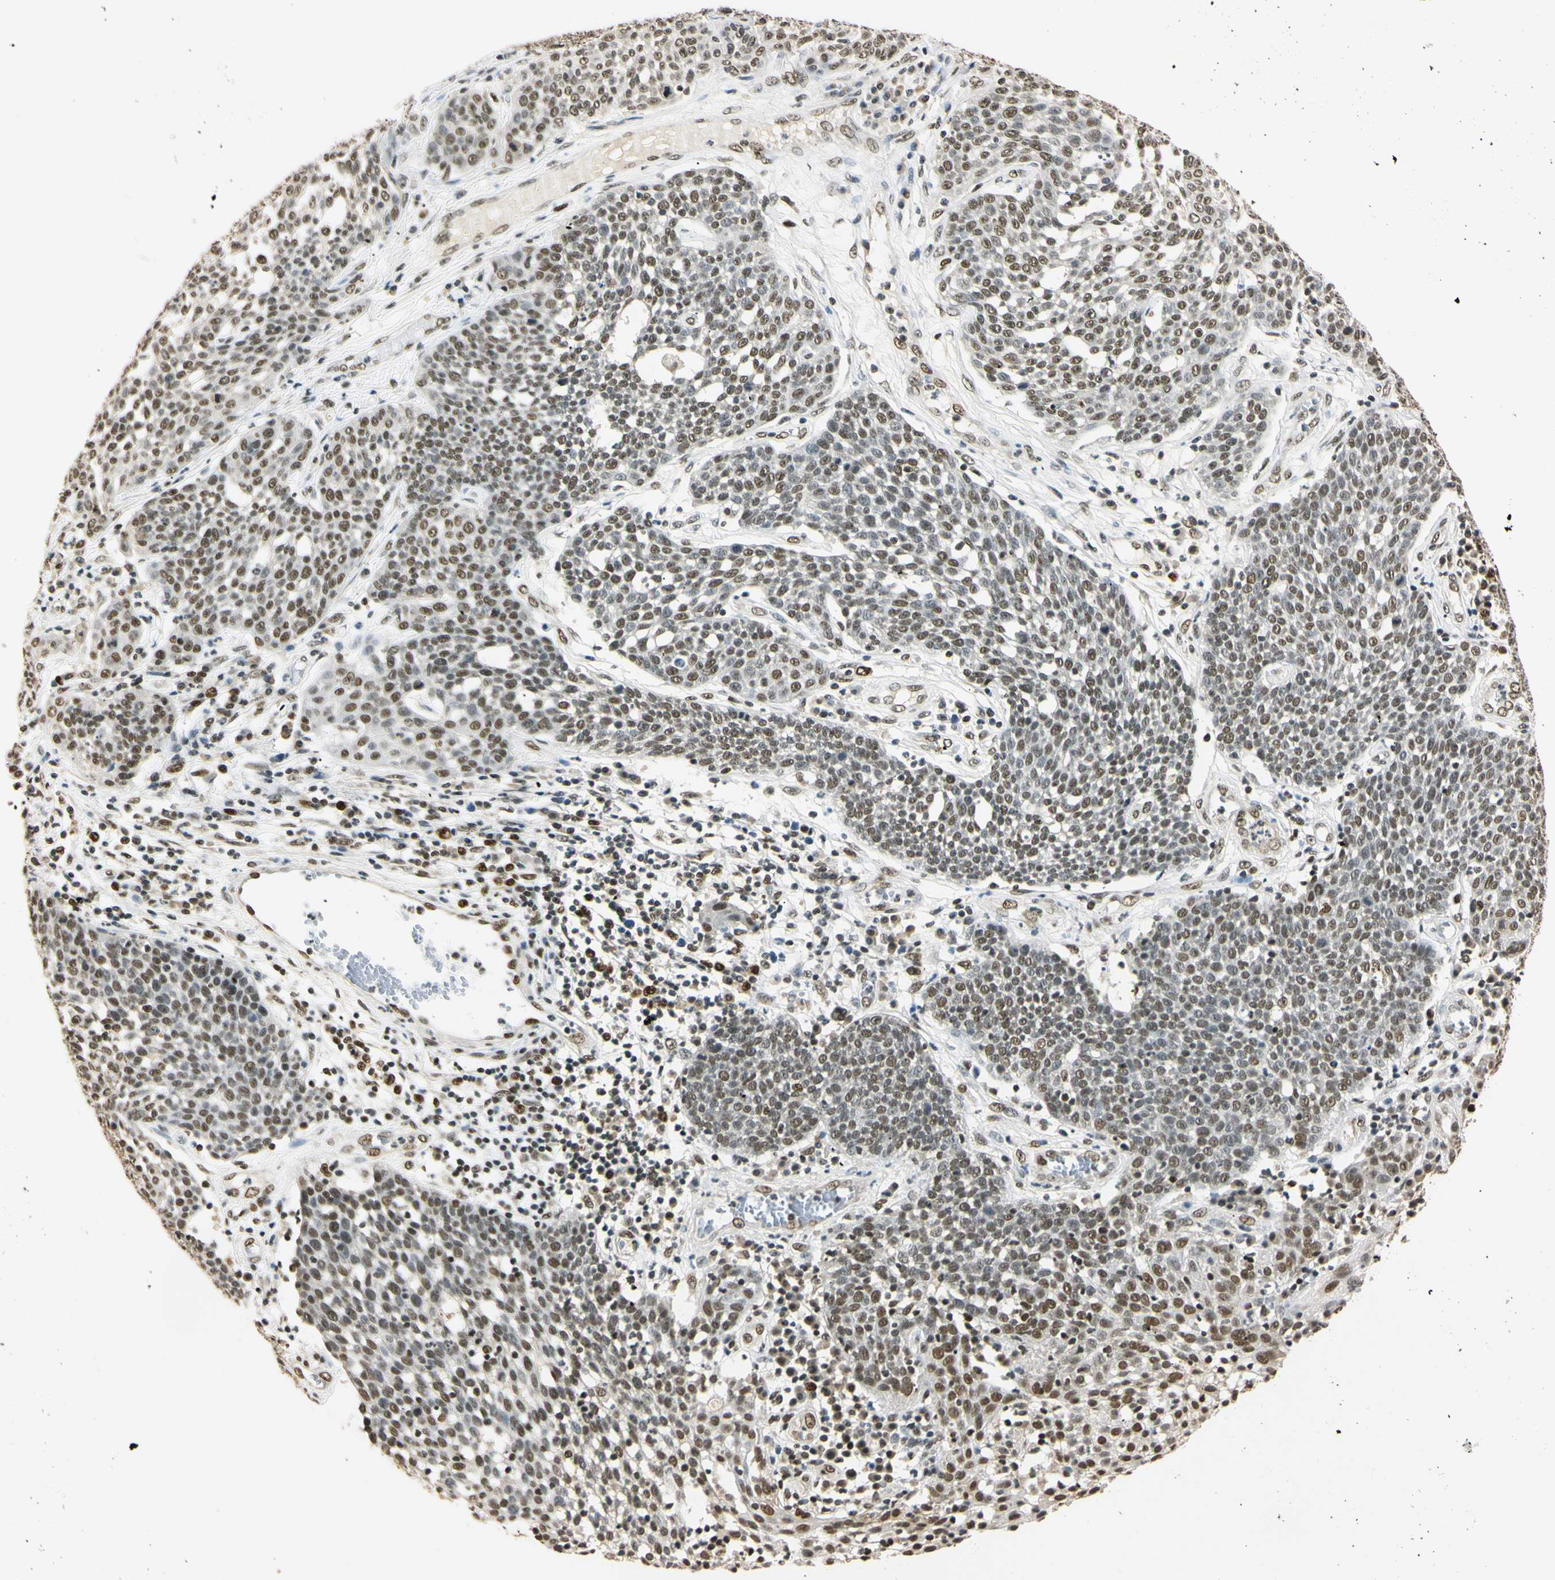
{"staining": {"intensity": "moderate", "quantity": ">75%", "location": "nuclear"}, "tissue": "cervical cancer", "cell_type": "Tumor cells", "image_type": "cancer", "snomed": [{"axis": "morphology", "description": "Squamous cell carcinoma, NOS"}, {"axis": "topography", "description": "Cervix"}], "caption": "The immunohistochemical stain labels moderate nuclear staining in tumor cells of cervical cancer tissue.", "gene": "SMARCA5", "patient": {"sex": "female", "age": 34}}